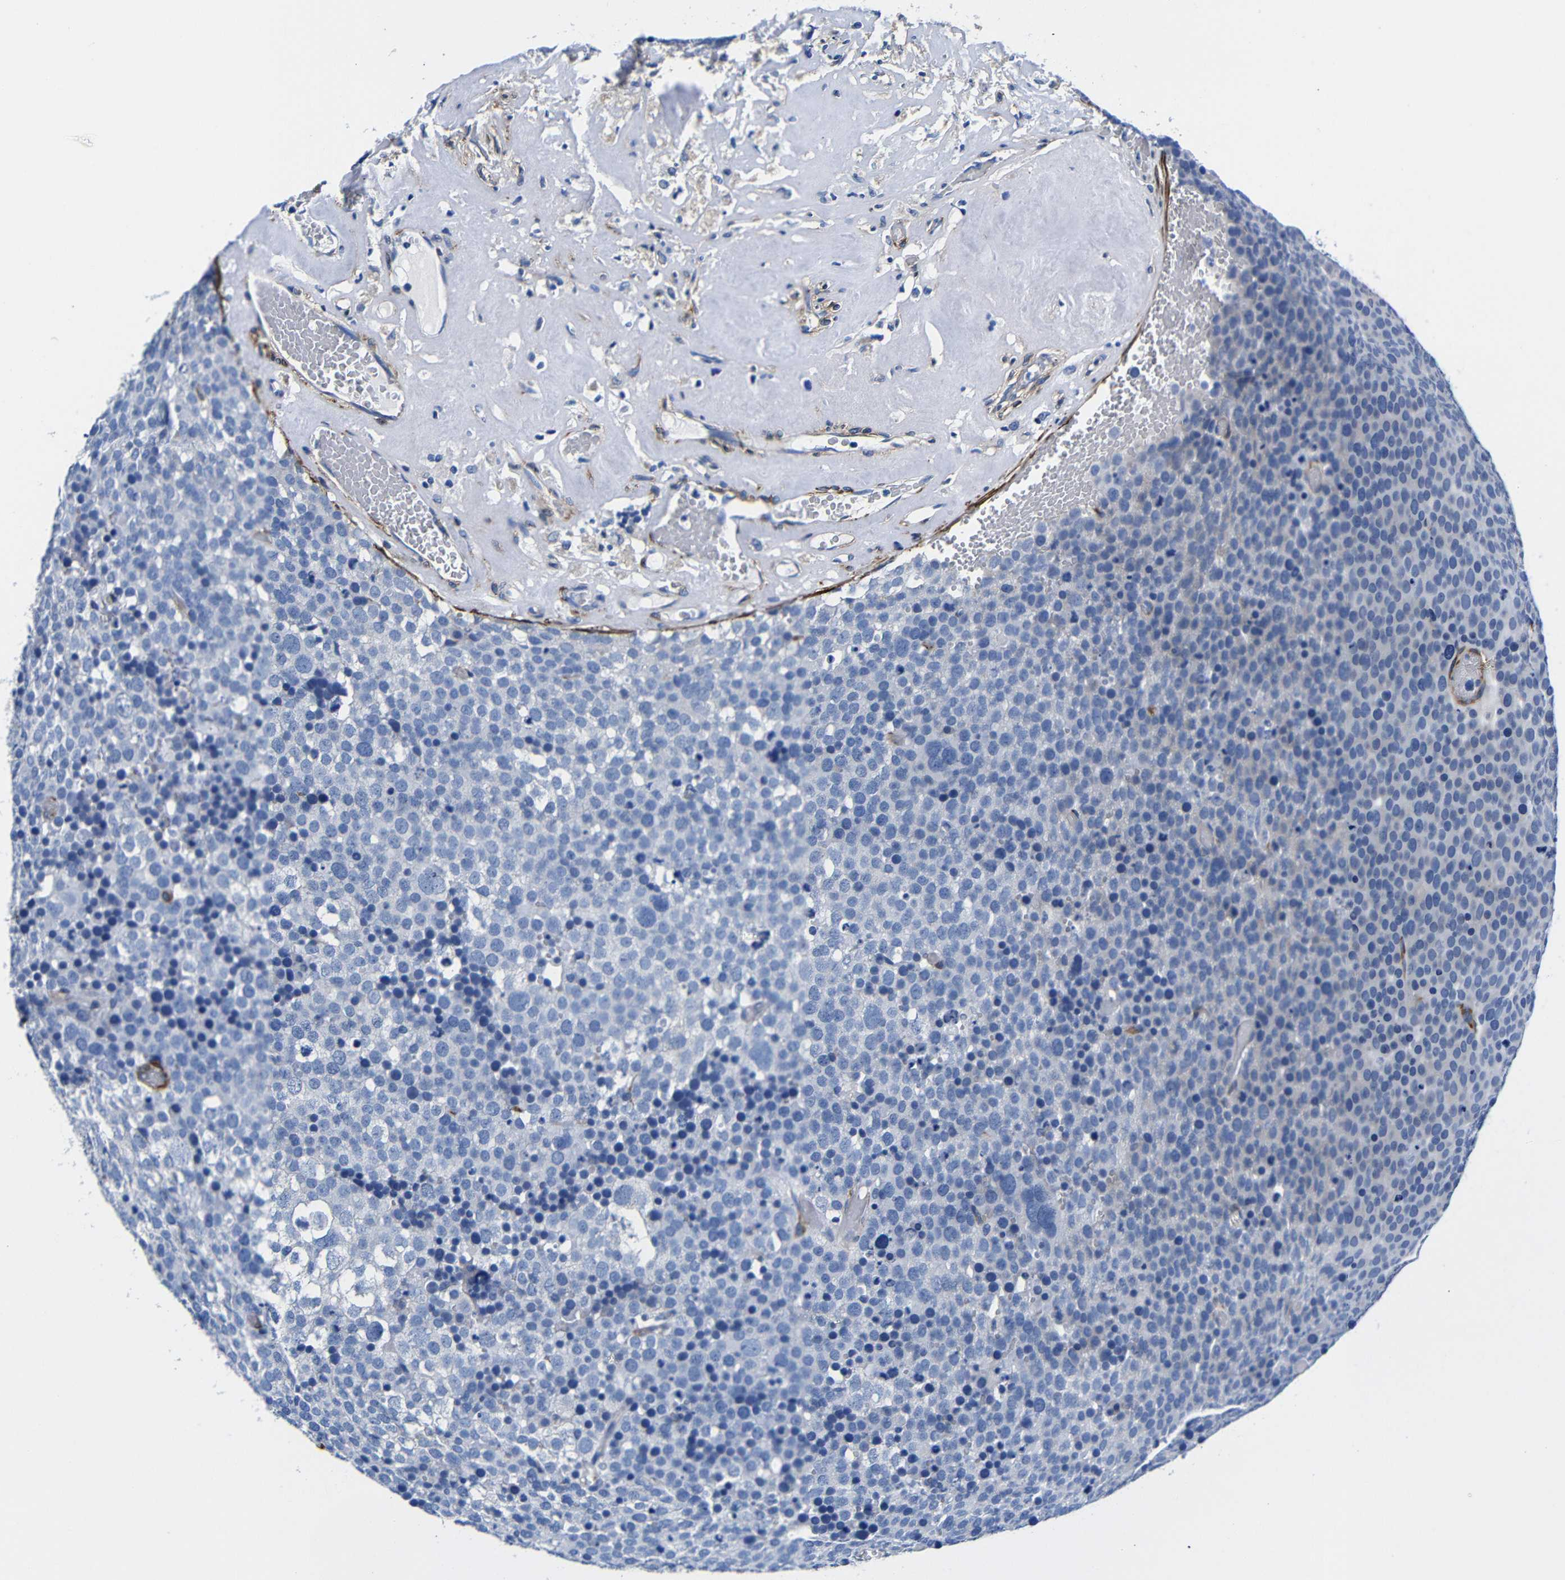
{"staining": {"intensity": "negative", "quantity": "none", "location": "none"}, "tissue": "testis cancer", "cell_type": "Tumor cells", "image_type": "cancer", "snomed": [{"axis": "morphology", "description": "Seminoma, NOS"}, {"axis": "topography", "description": "Testis"}], "caption": "There is no significant positivity in tumor cells of seminoma (testis).", "gene": "LRIG1", "patient": {"sex": "male", "age": 71}}